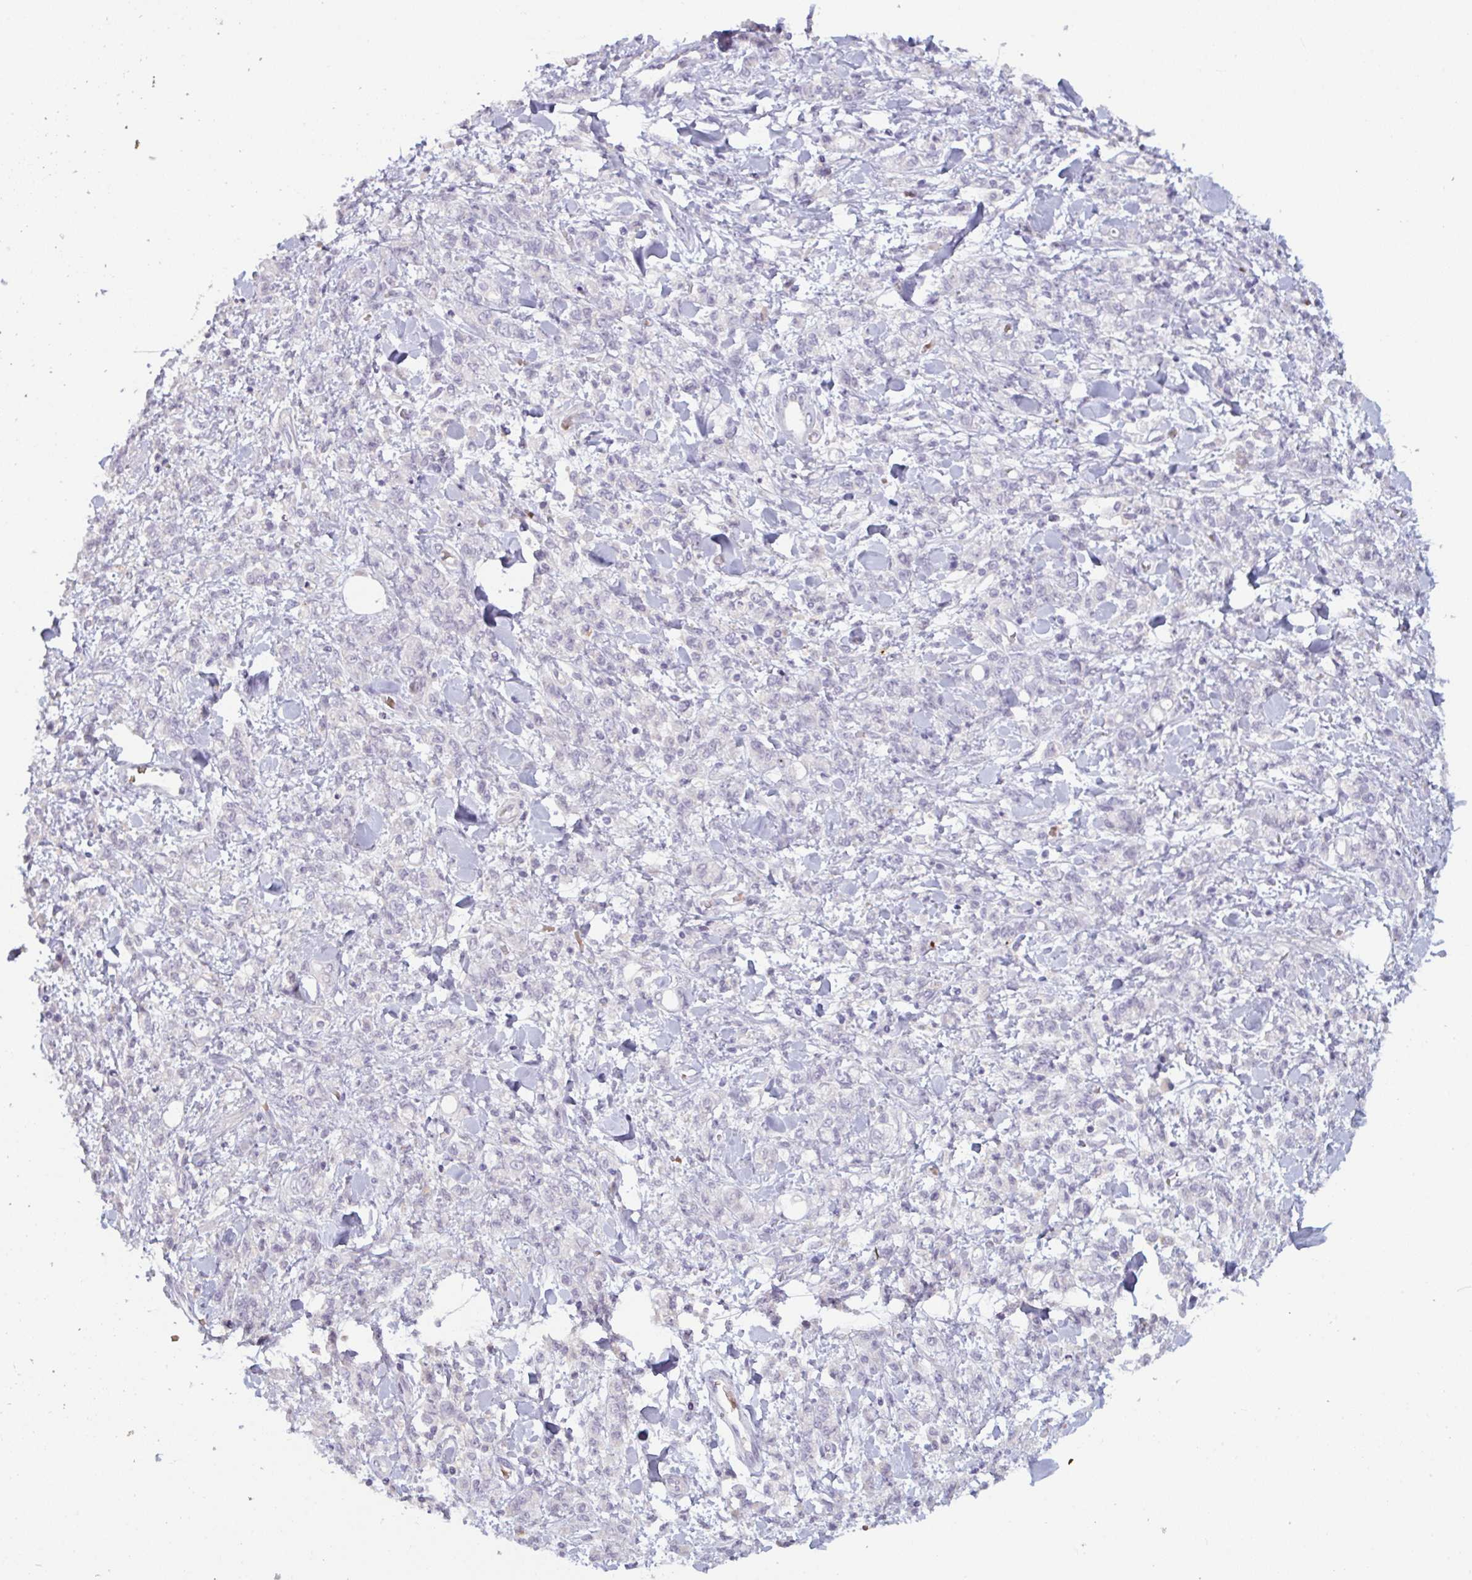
{"staining": {"intensity": "negative", "quantity": "none", "location": "none"}, "tissue": "stomach cancer", "cell_type": "Tumor cells", "image_type": "cancer", "snomed": [{"axis": "morphology", "description": "Adenocarcinoma, NOS"}, {"axis": "topography", "description": "Stomach"}], "caption": "Stomach adenocarcinoma was stained to show a protein in brown. There is no significant staining in tumor cells.", "gene": "RFPL4B", "patient": {"sex": "male", "age": 77}}